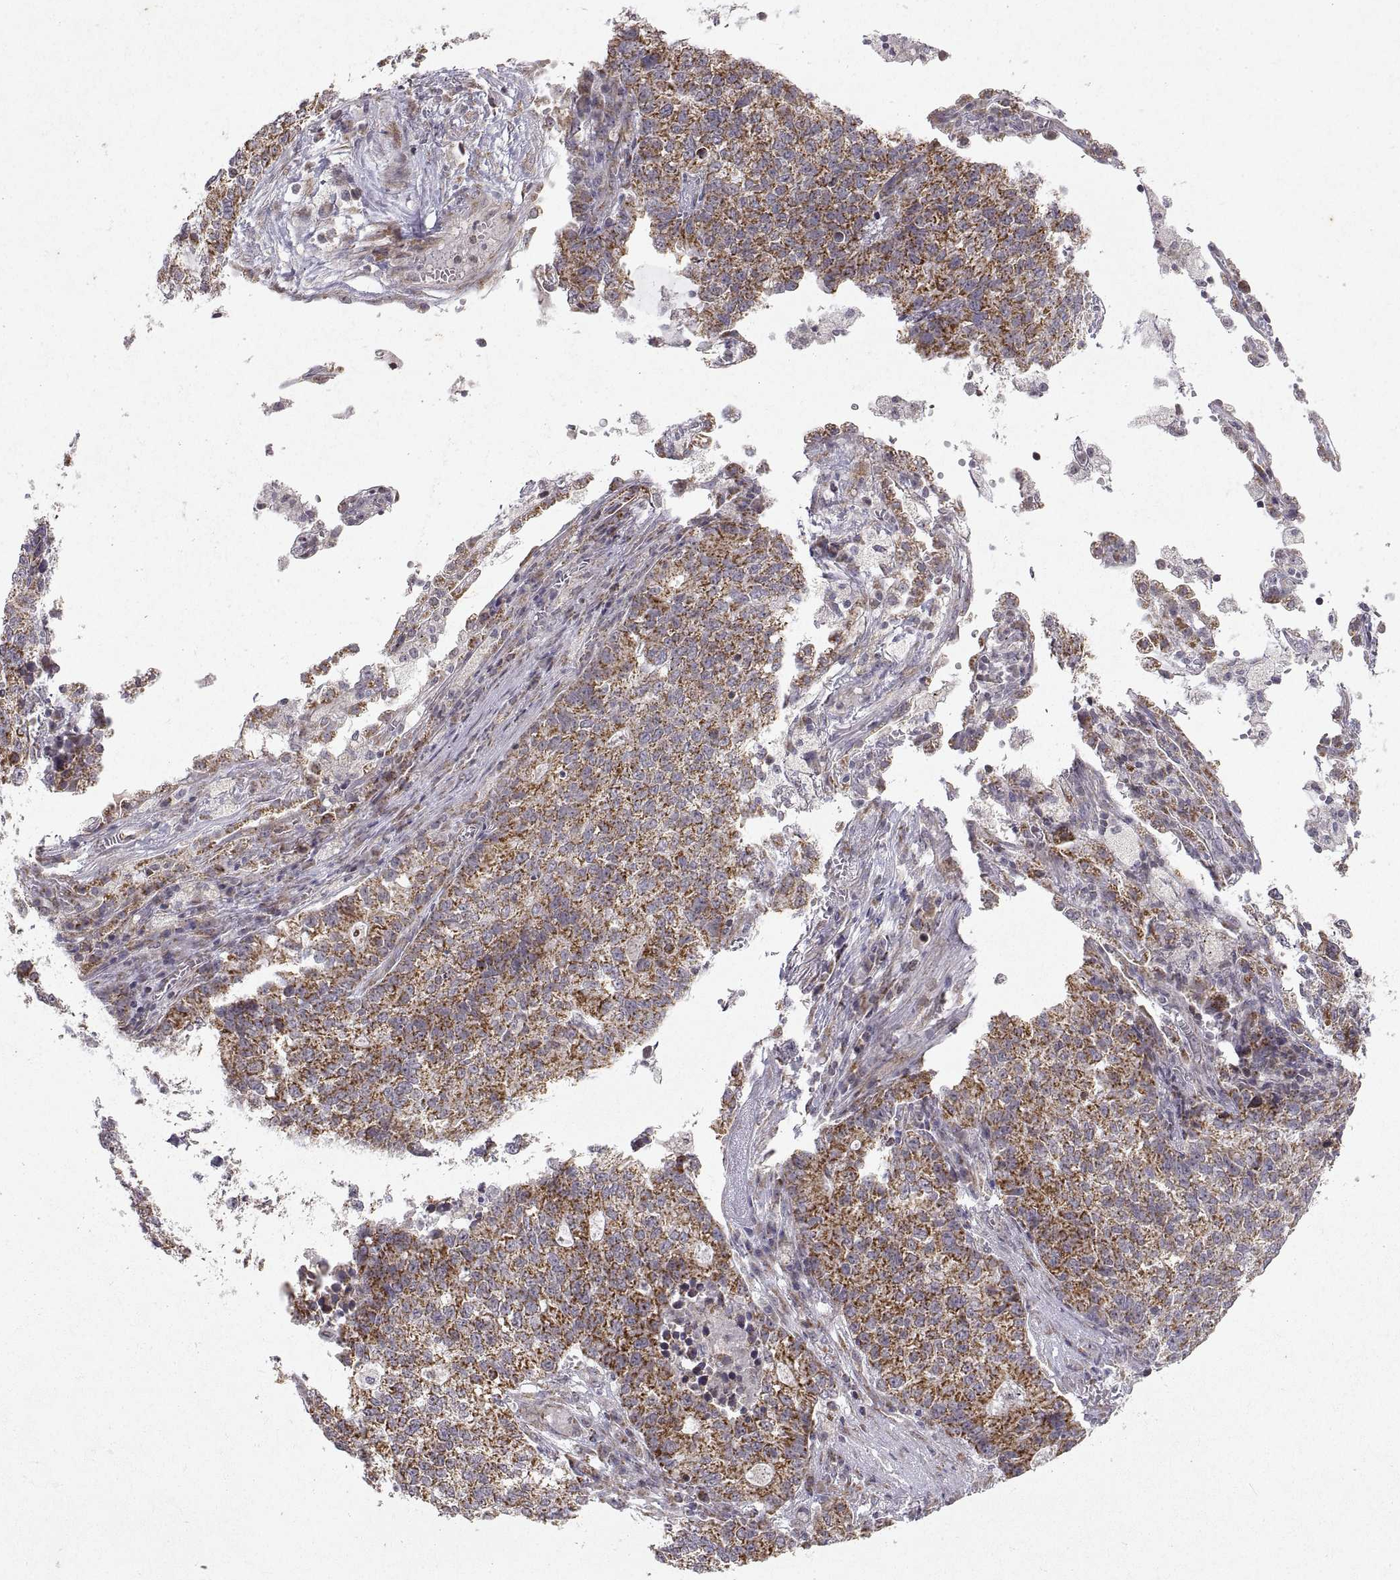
{"staining": {"intensity": "strong", "quantity": ">75%", "location": "cytoplasmic/membranous"}, "tissue": "lung cancer", "cell_type": "Tumor cells", "image_type": "cancer", "snomed": [{"axis": "morphology", "description": "Adenocarcinoma, NOS"}, {"axis": "topography", "description": "Lung"}], "caption": "IHC (DAB (3,3'-diaminobenzidine)) staining of adenocarcinoma (lung) reveals strong cytoplasmic/membranous protein staining in about >75% of tumor cells.", "gene": "MANBAL", "patient": {"sex": "male", "age": 57}}